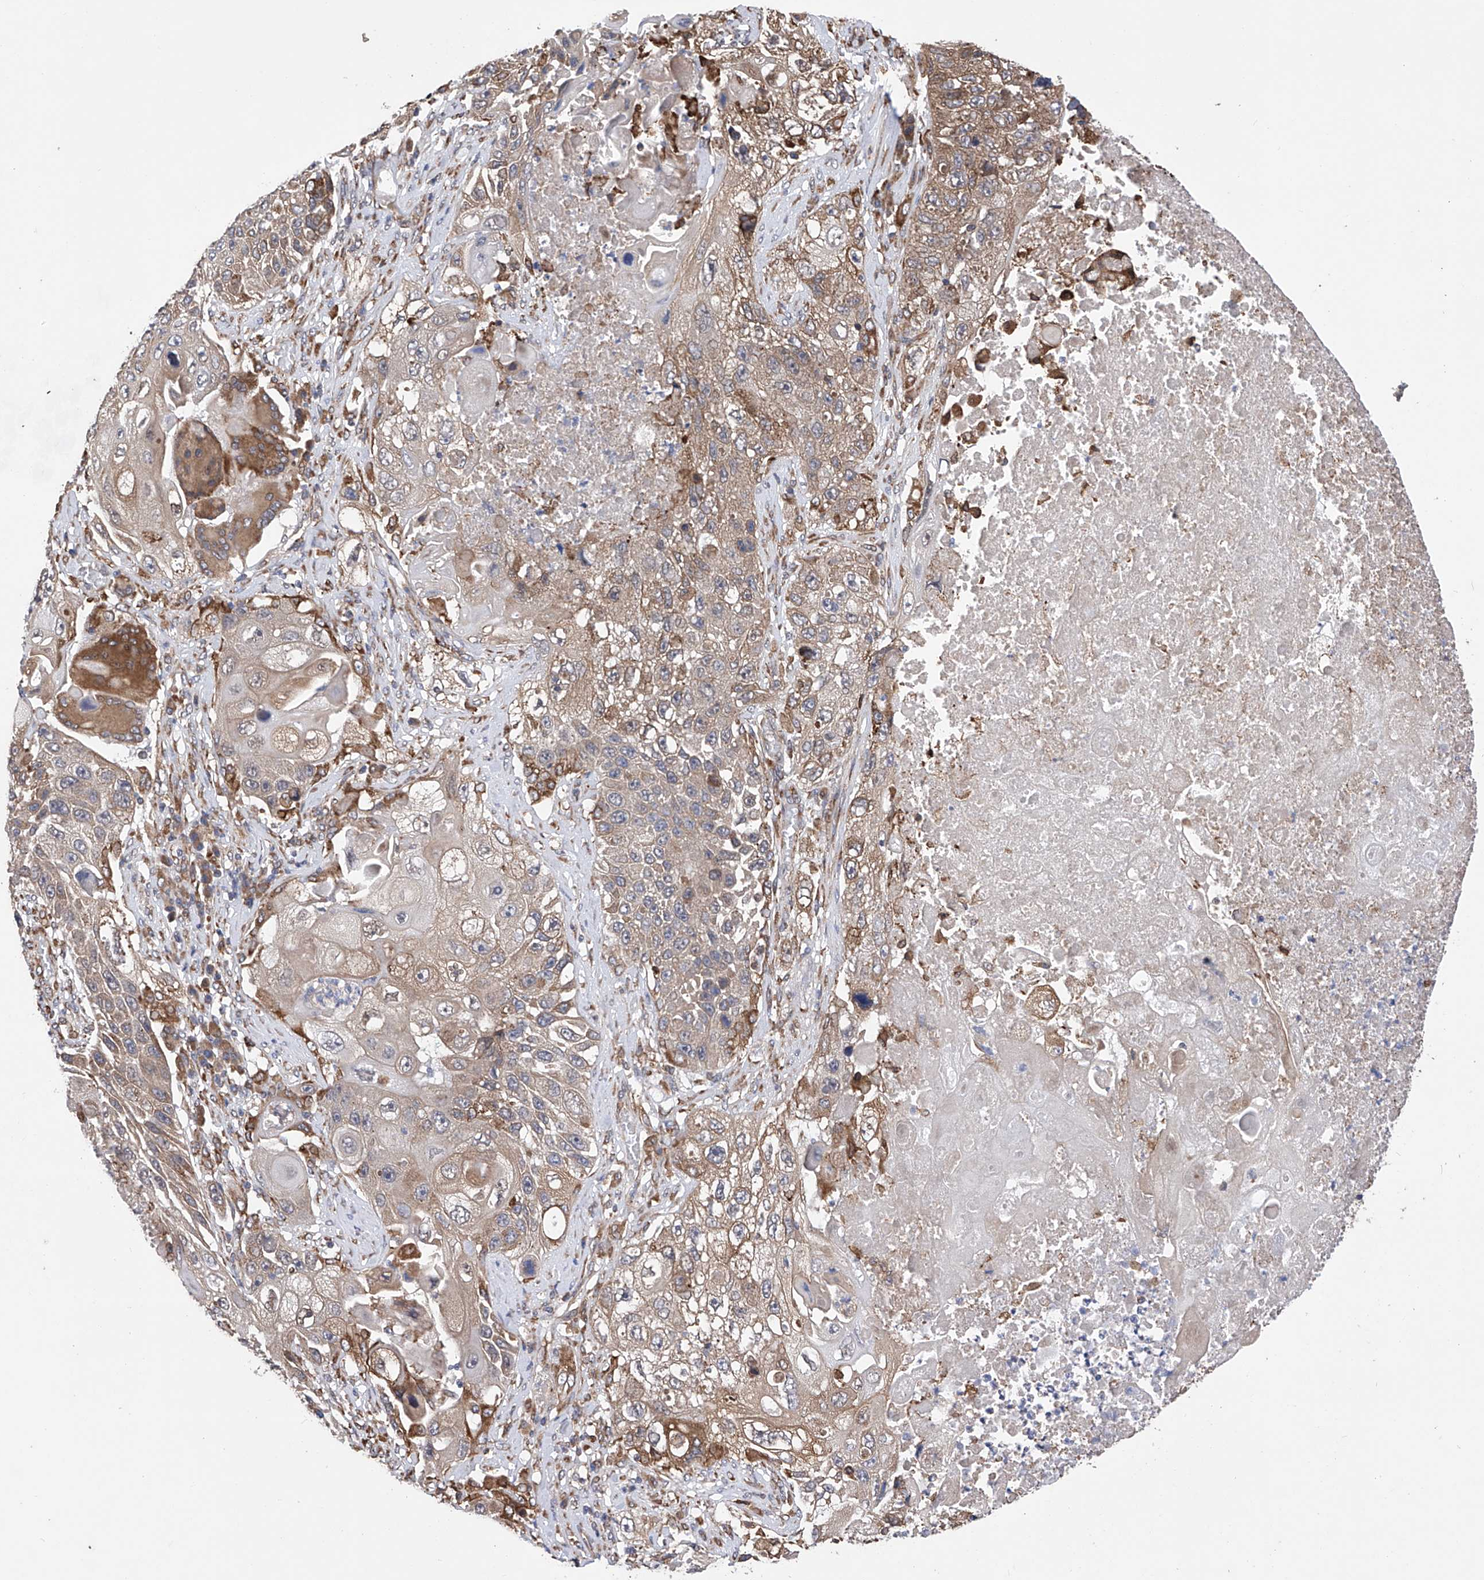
{"staining": {"intensity": "moderate", "quantity": "<25%", "location": "cytoplasmic/membranous"}, "tissue": "lung cancer", "cell_type": "Tumor cells", "image_type": "cancer", "snomed": [{"axis": "morphology", "description": "Squamous cell carcinoma, NOS"}, {"axis": "topography", "description": "Lung"}], "caption": "Immunohistochemistry of lung squamous cell carcinoma demonstrates low levels of moderate cytoplasmic/membranous staining in about <25% of tumor cells. The protein of interest is shown in brown color, while the nuclei are stained blue.", "gene": "DNAH8", "patient": {"sex": "male", "age": 61}}